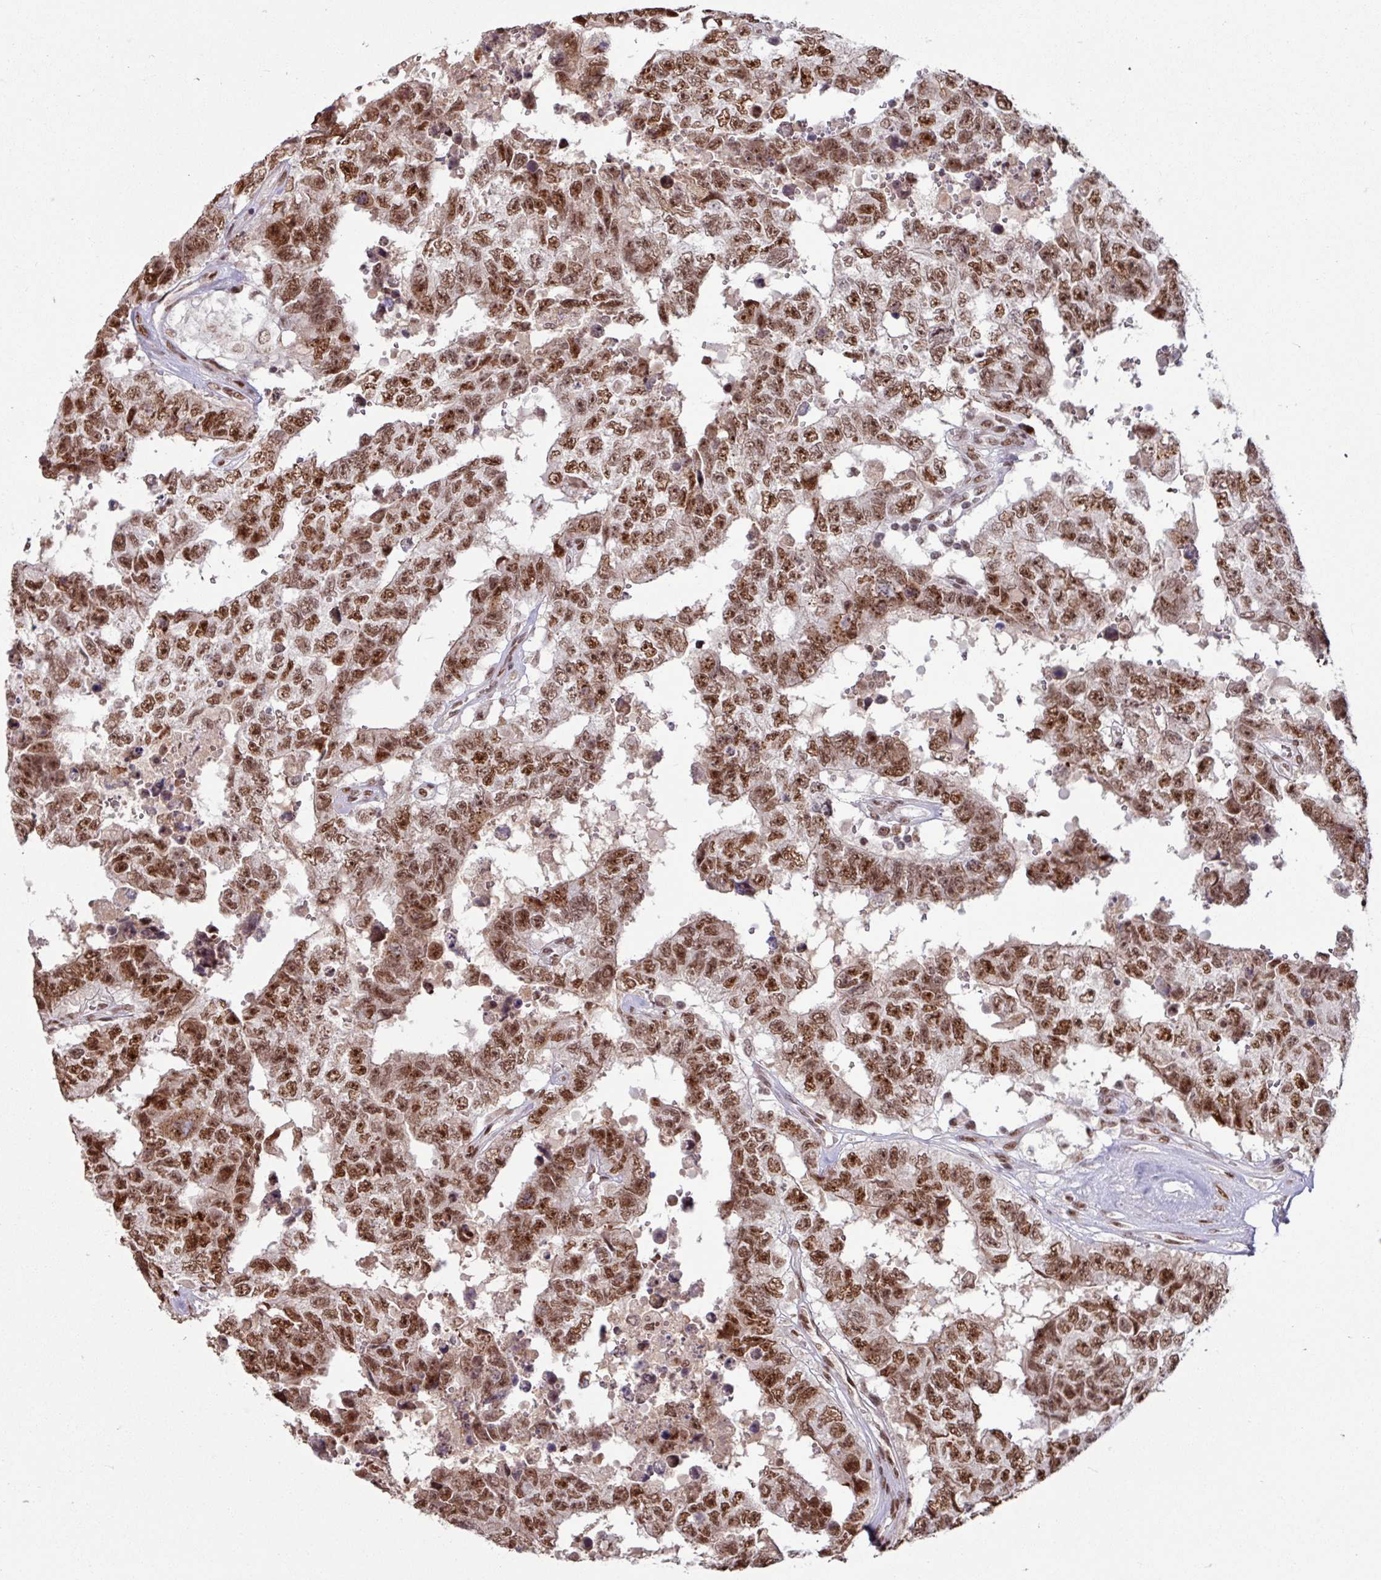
{"staining": {"intensity": "strong", "quantity": ">75%", "location": "nuclear"}, "tissue": "testis cancer", "cell_type": "Tumor cells", "image_type": "cancer", "snomed": [{"axis": "morphology", "description": "Normal tissue, NOS"}, {"axis": "morphology", "description": "Carcinoma, Embryonal, NOS"}, {"axis": "topography", "description": "Testis"}, {"axis": "topography", "description": "Epididymis"}], "caption": "IHC staining of embryonal carcinoma (testis), which demonstrates high levels of strong nuclear staining in about >75% of tumor cells indicating strong nuclear protein expression. The staining was performed using DAB (3,3'-diaminobenzidine) (brown) for protein detection and nuclei were counterstained in hematoxylin (blue).", "gene": "TDG", "patient": {"sex": "male", "age": 25}}